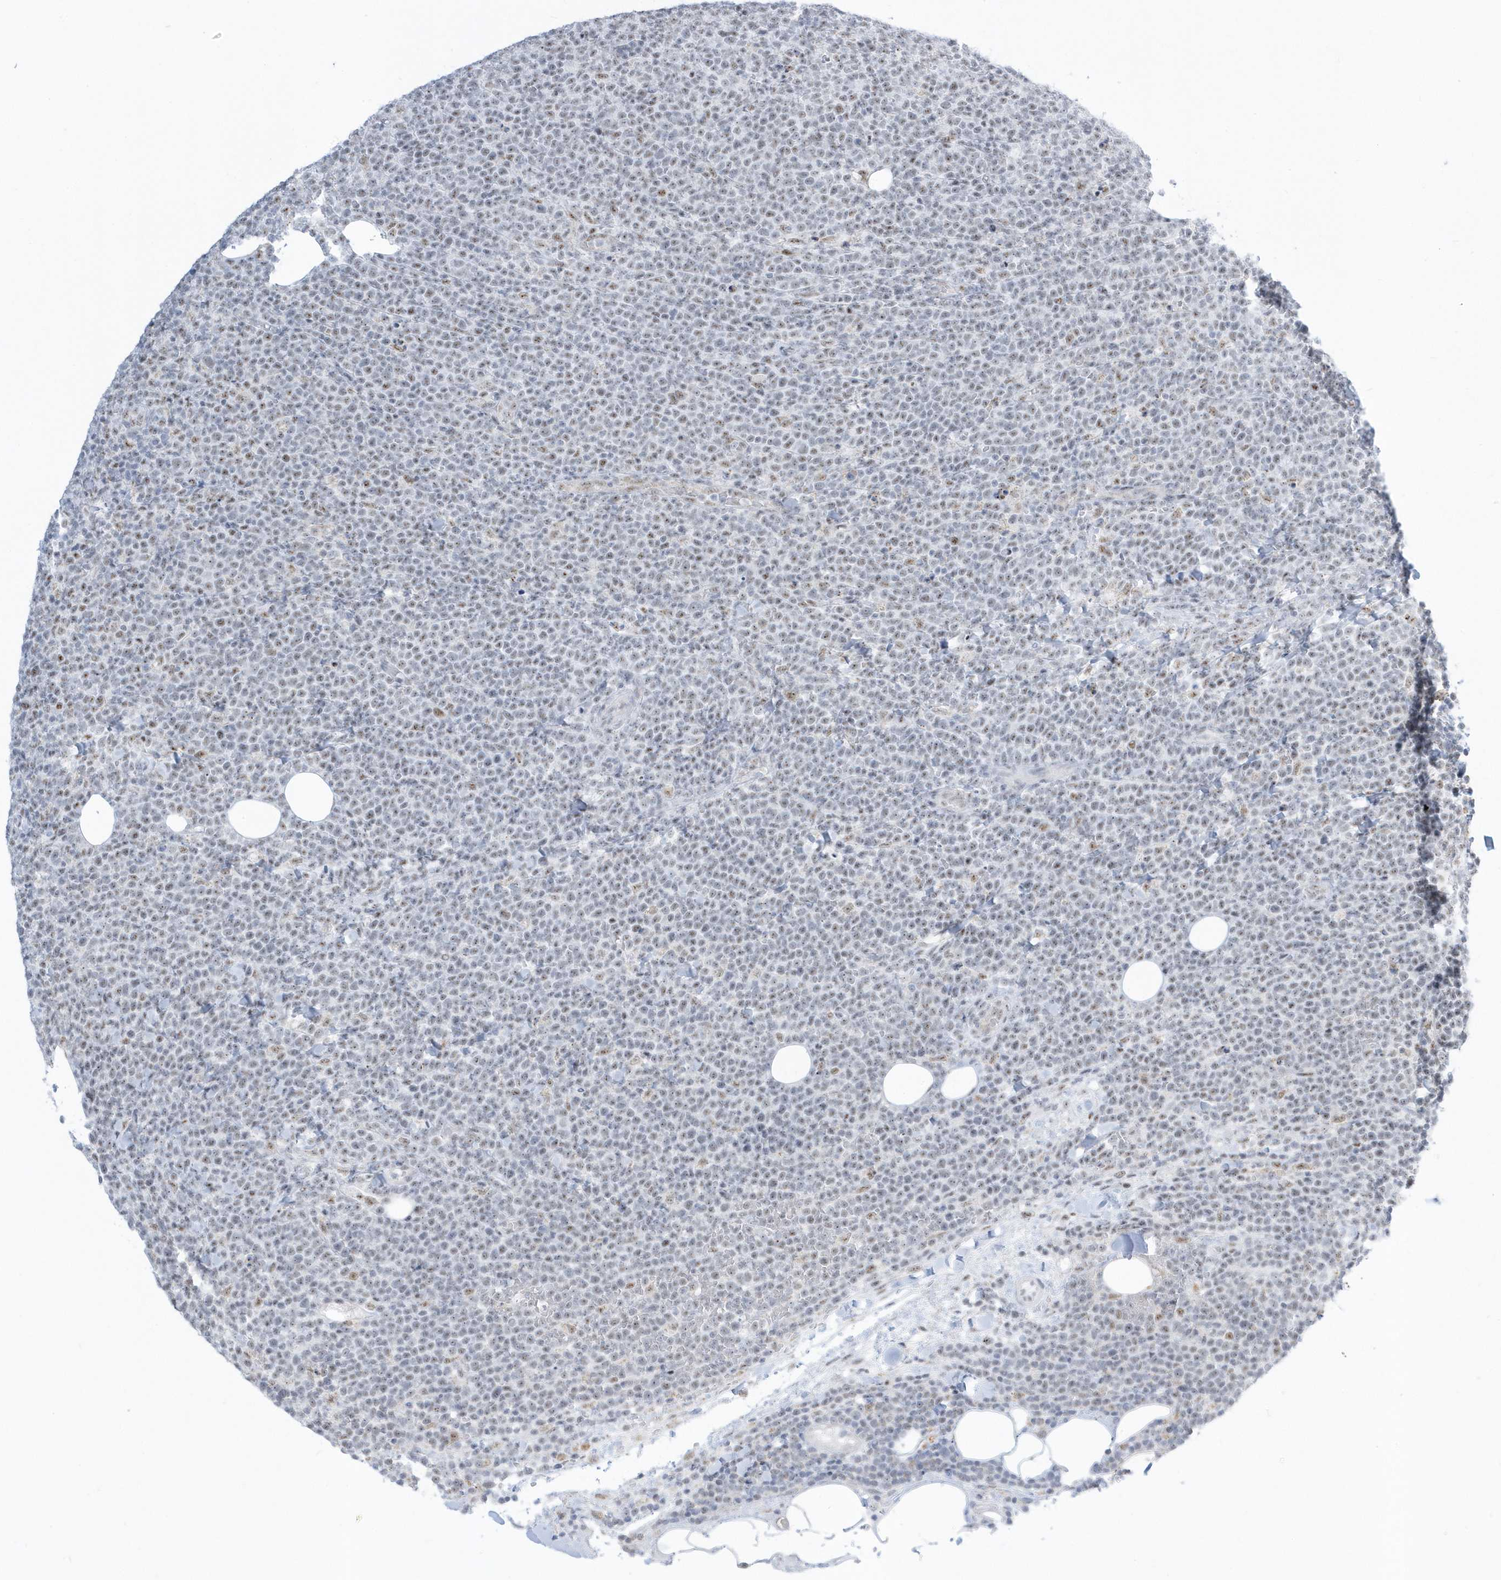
{"staining": {"intensity": "weak", "quantity": "25%-75%", "location": "nuclear"}, "tissue": "lymphoma", "cell_type": "Tumor cells", "image_type": "cancer", "snomed": [{"axis": "morphology", "description": "Malignant lymphoma, non-Hodgkin's type, High grade"}, {"axis": "topography", "description": "Lymph node"}], "caption": "Immunohistochemistry (IHC) photomicrograph of human lymphoma stained for a protein (brown), which exhibits low levels of weak nuclear expression in approximately 25%-75% of tumor cells.", "gene": "PLEKHN1", "patient": {"sex": "male", "age": 61}}